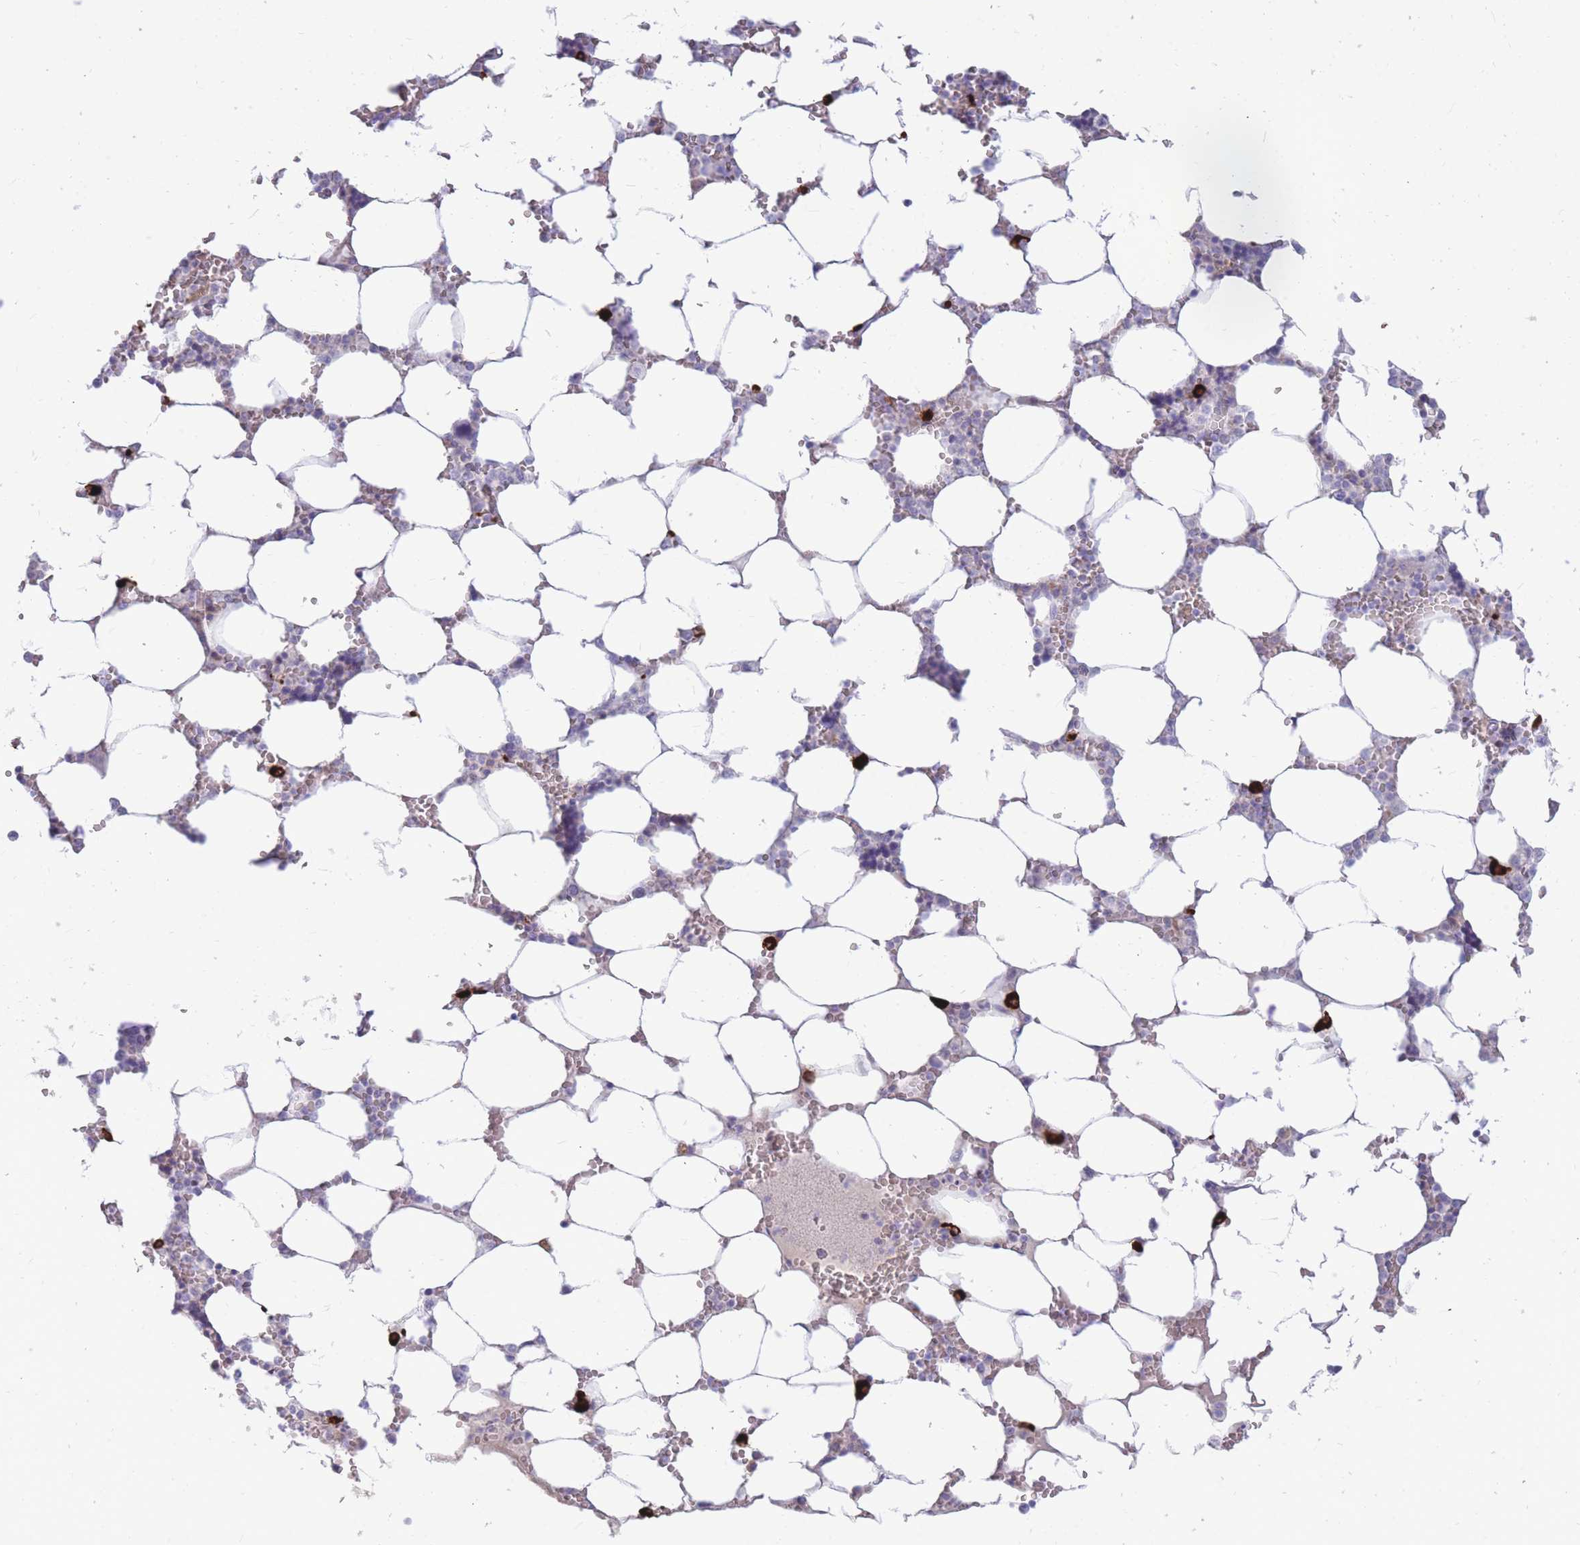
{"staining": {"intensity": "strong", "quantity": "<25%", "location": "cytoplasmic/membranous"}, "tissue": "bone marrow", "cell_type": "Hematopoietic cells", "image_type": "normal", "snomed": [{"axis": "morphology", "description": "Normal tissue, NOS"}, {"axis": "topography", "description": "Bone marrow"}], "caption": "Immunohistochemistry of benign human bone marrow exhibits medium levels of strong cytoplasmic/membranous staining in about <25% of hematopoietic cells.", "gene": "TPSAB1", "patient": {"sex": "male", "age": 64}}